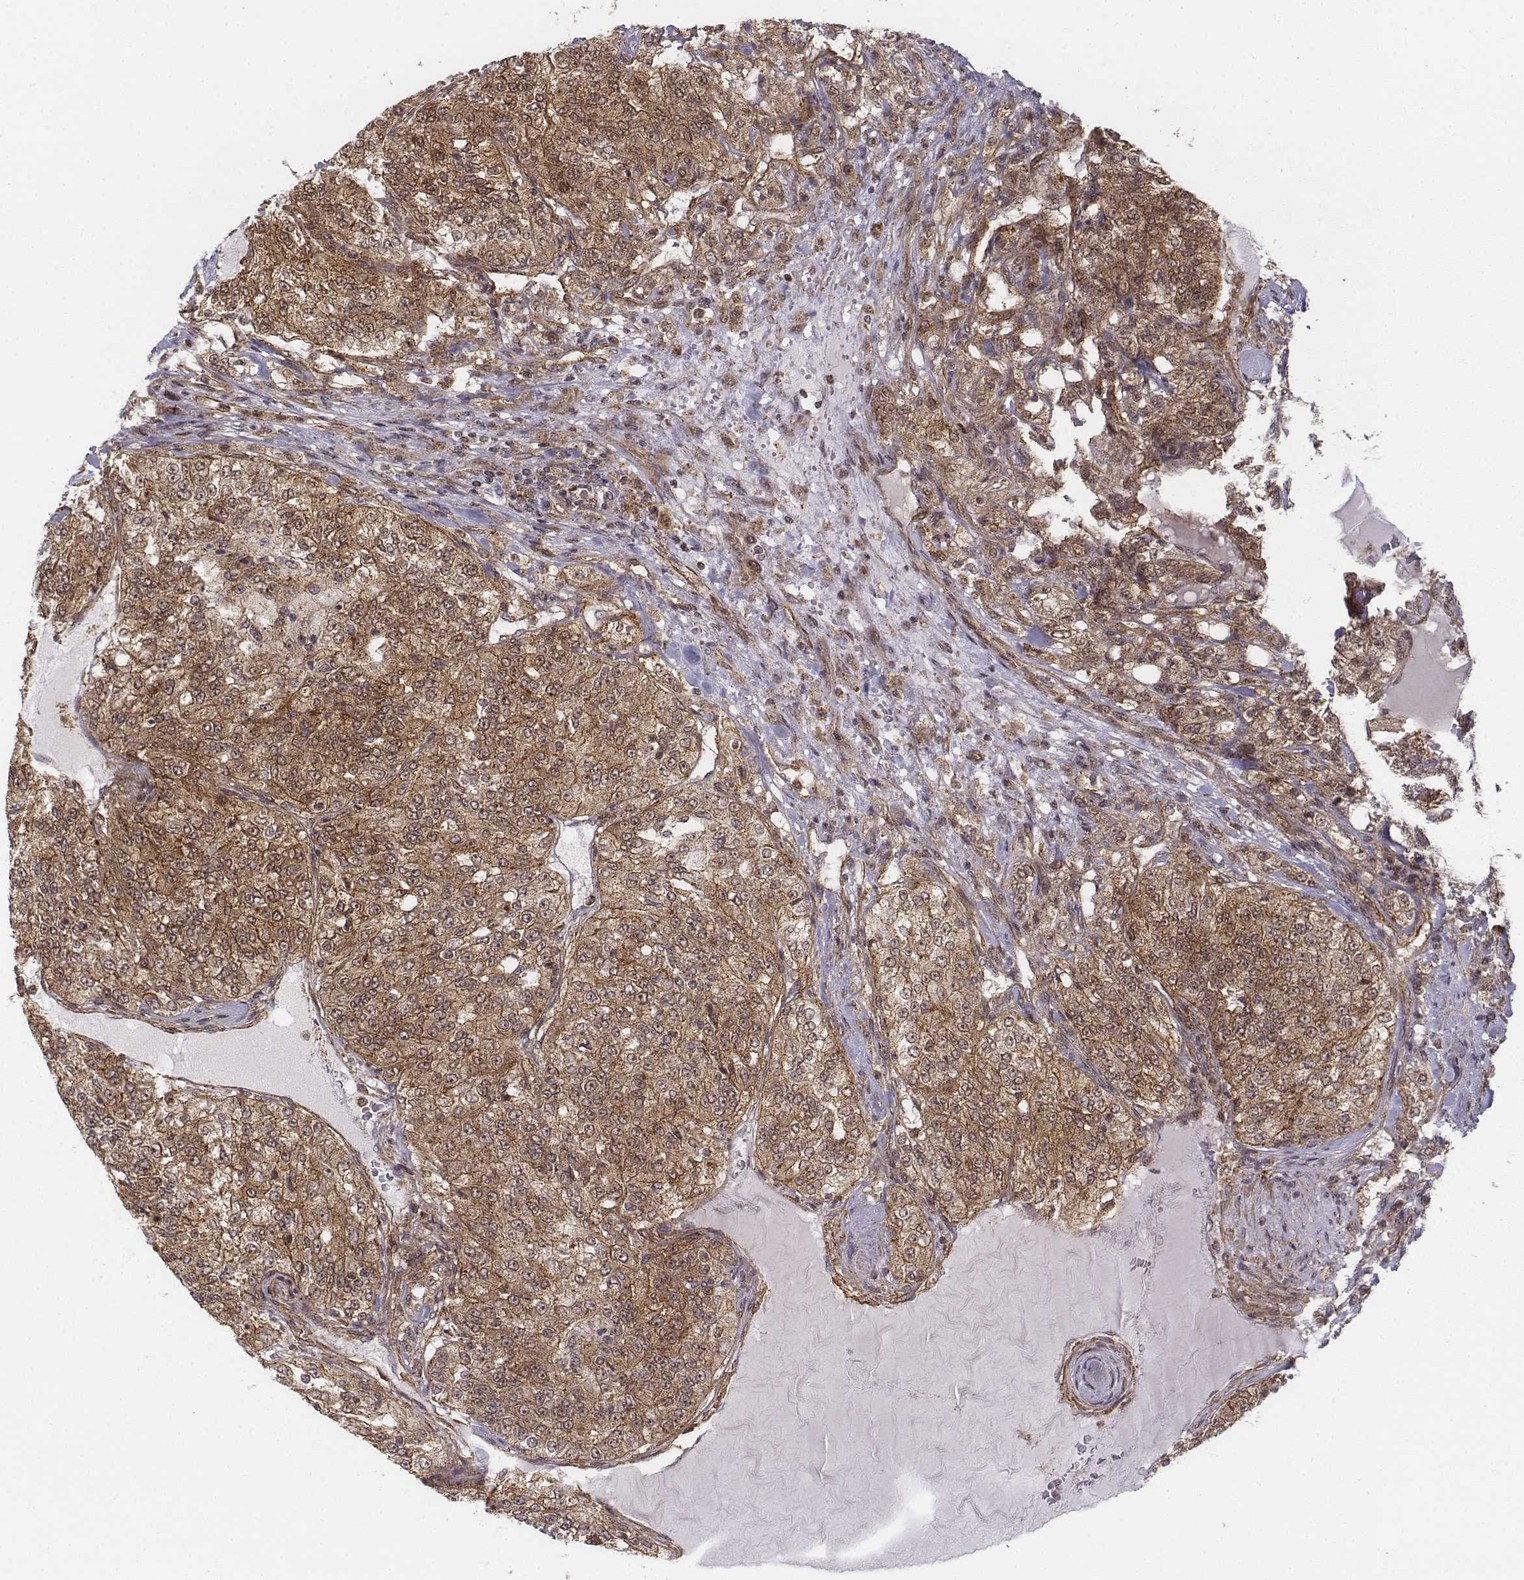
{"staining": {"intensity": "moderate", "quantity": ">75%", "location": "cytoplasmic/membranous,nuclear"}, "tissue": "renal cancer", "cell_type": "Tumor cells", "image_type": "cancer", "snomed": [{"axis": "morphology", "description": "Adenocarcinoma, NOS"}, {"axis": "topography", "description": "Kidney"}], "caption": "High-power microscopy captured an immunohistochemistry (IHC) micrograph of adenocarcinoma (renal), revealing moderate cytoplasmic/membranous and nuclear positivity in approximately >75% of tumor cells.", "gene": "ZFYVE19", "patient": {"sex": "female", "age": 63}}